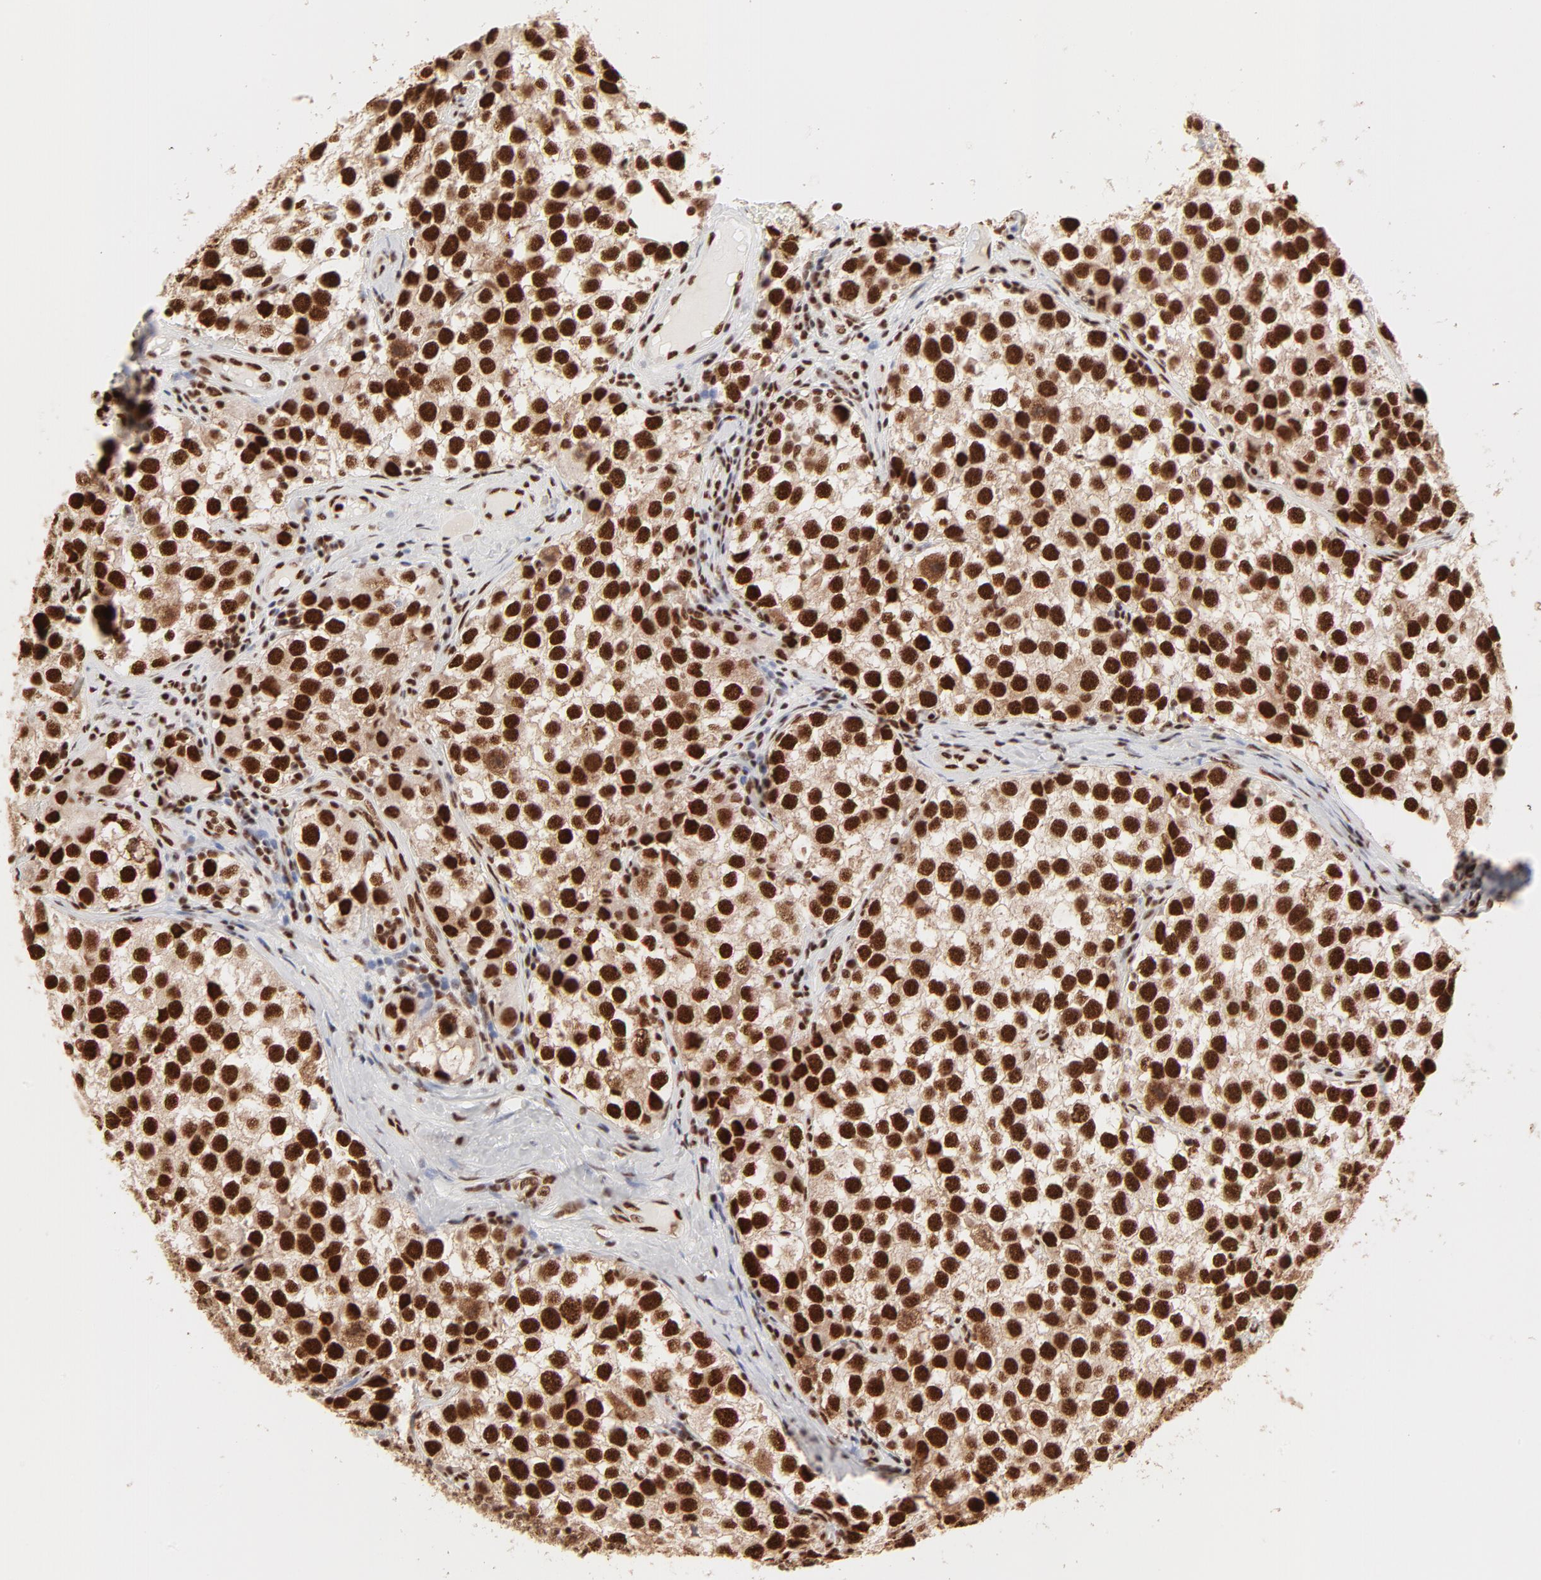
{"staining": {"intensity": "strong", "quantity": ">75%", "location": "cytoplasmic/membranous,nuclear"}, "tissue": "testis cancer", "cell_type": "Tumor cells", "image_type": "cancer", "snomed": [{"axis": "morphology", "description": "Seminoma, NOS"}, {"axis": "topography", "description": "Testis"}], "caption": "Testis seminoma stained with IHC displays strong cytoplasmic/membranous and nuclear positivity in about >75% of tumor cells.", "gene": "TARDBP", "patient": {"sex": "male", "age": 39}}